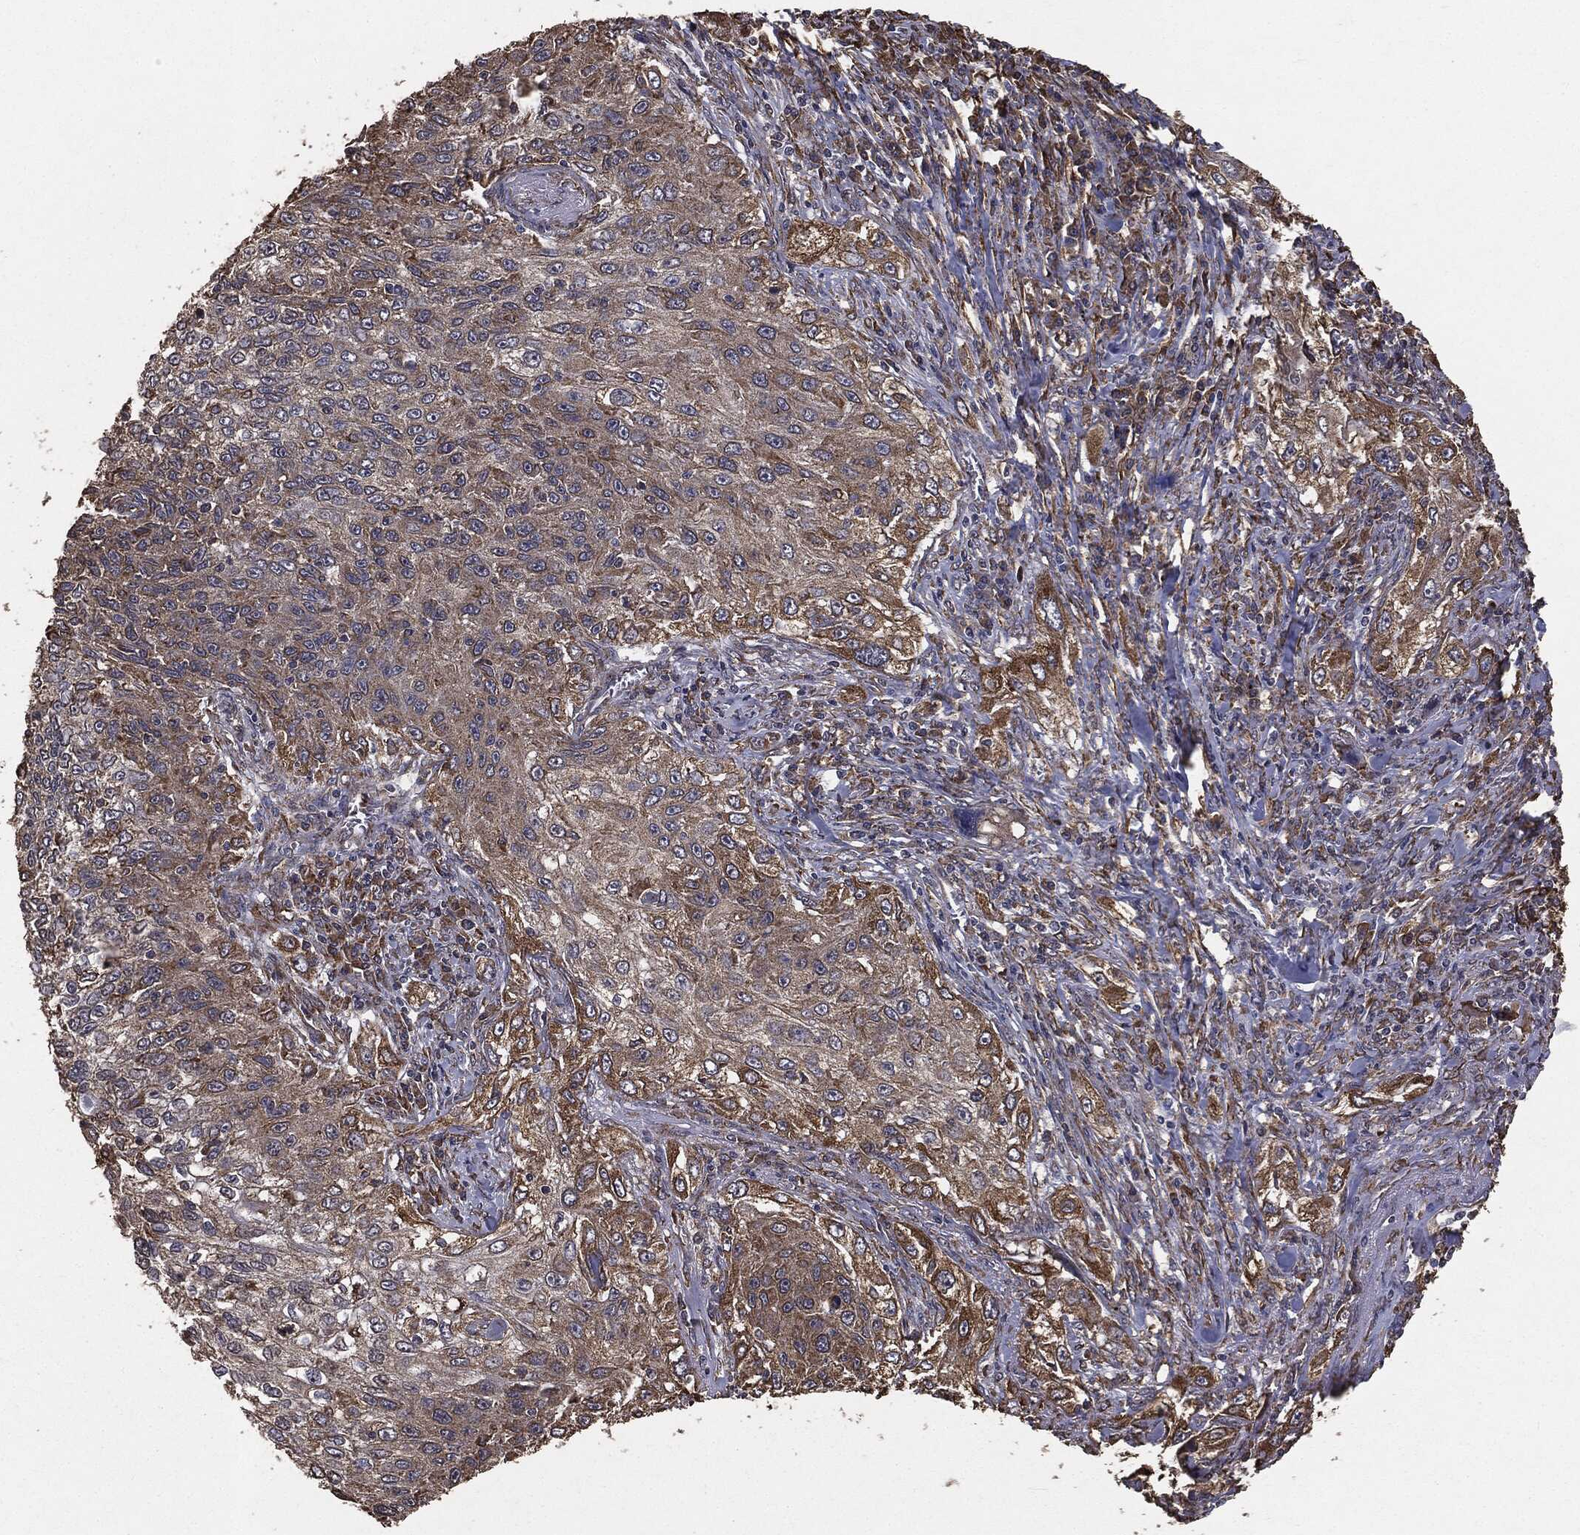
{"staining": {"intensity": "weak", "quantity": "25%-75%", "location": "cytoplasmic/membranous"}, "tissue": "lung cancer", "cell_type": "Tumor cells", "image_type": "cancer", "snomed": [{"axis": "morphology", "description": "Squamous cell carcinoma, NOS"}, {"axis": "topography", "description": "Lung"}], "caption": "An immunohistochemistry image of neoplastic tissue is shown. Protein staining in brown shows weak cytoplasmic/membranous positivity in lung cancer (squamous cell carcinoma) within tumor cells.", "gene": "MTOR", "patient": {"sex": "female", "age": 69}}